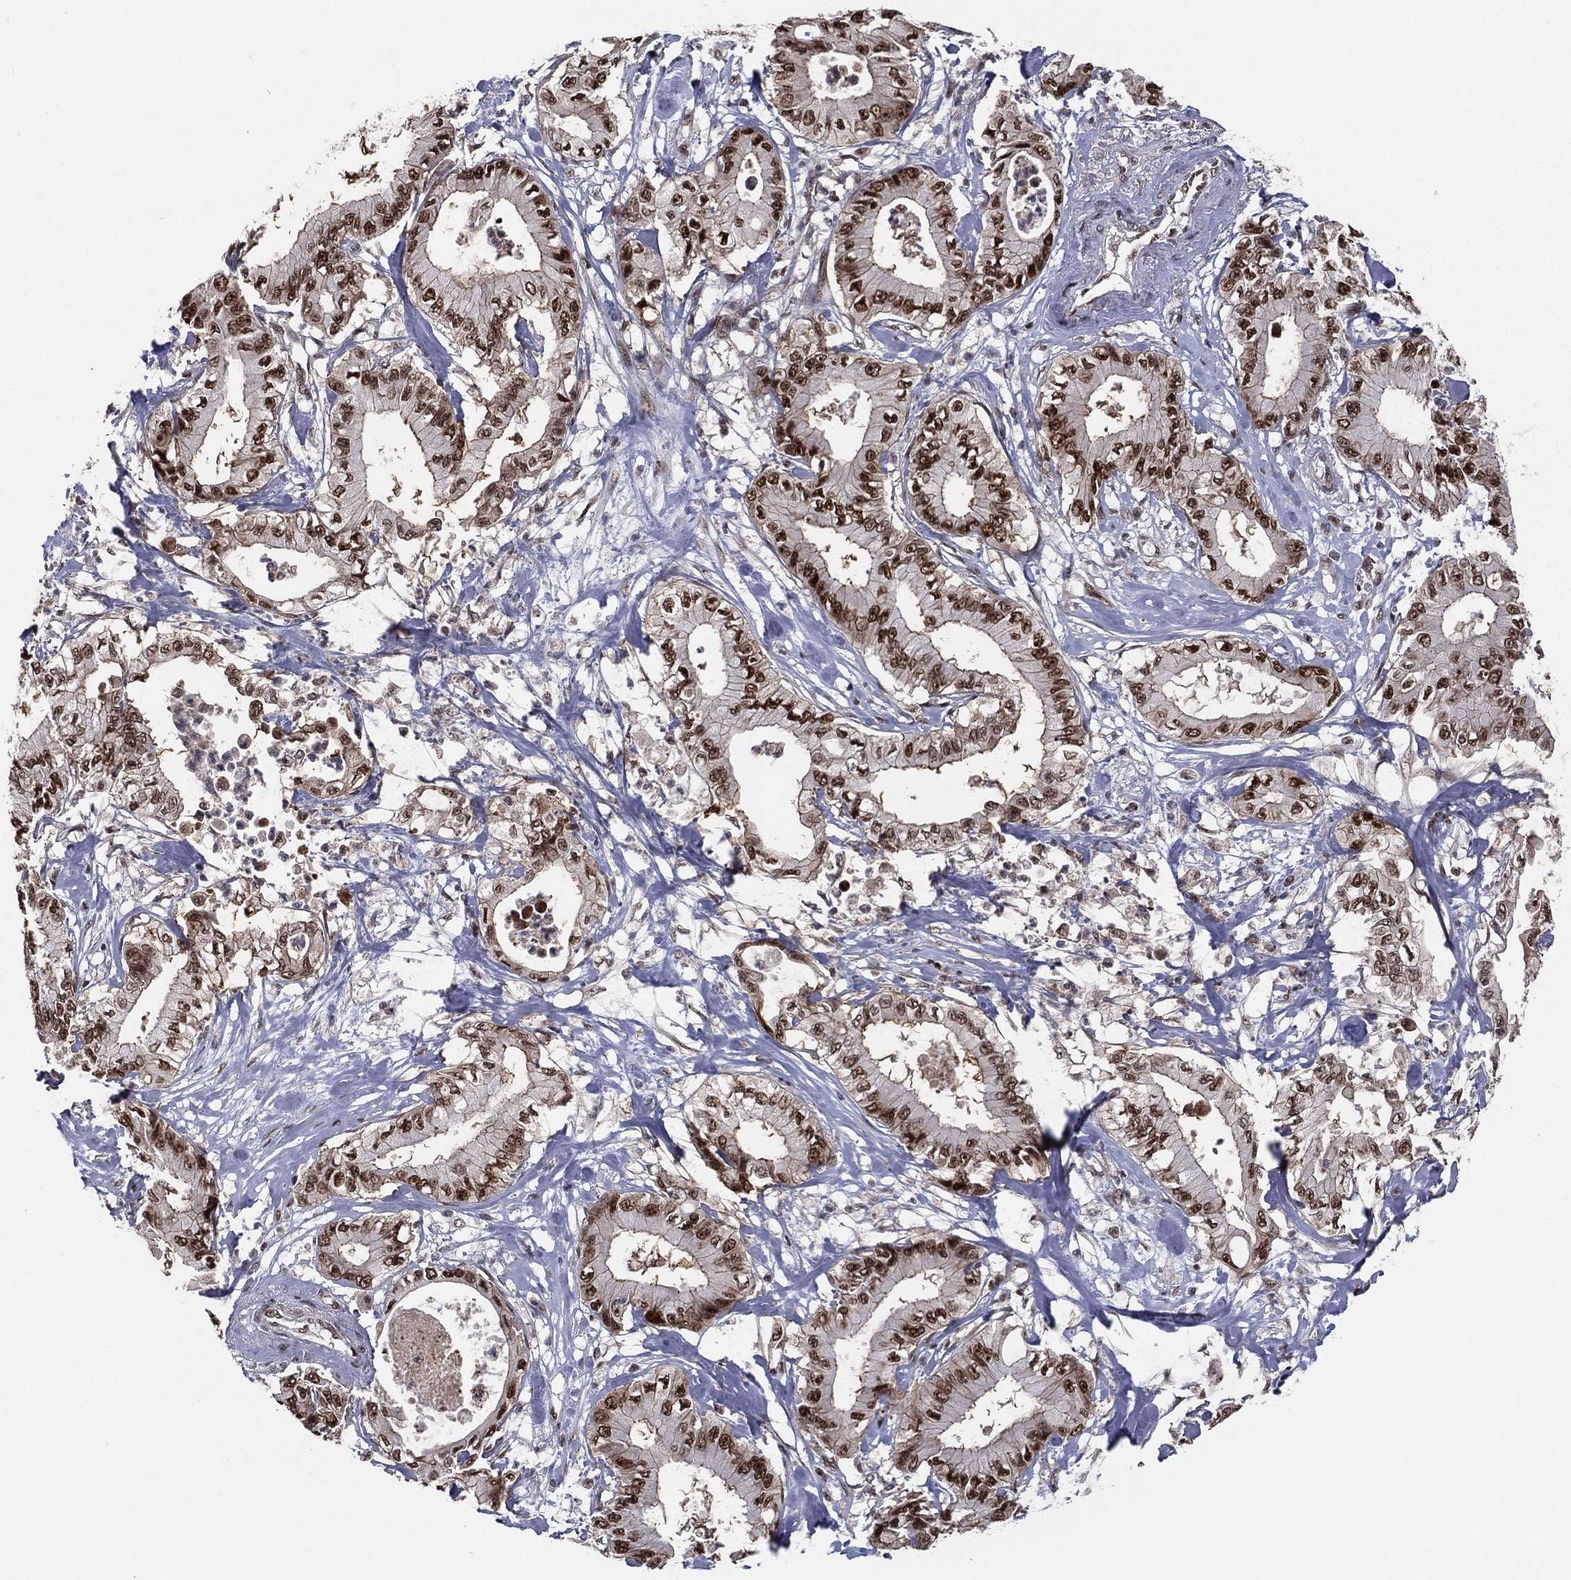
{"staining": {"intensity": "strong", "quantity": "25%-75%", "location": "nuclear"}, "tissue": "pancreatic cancer", "cell_type": "Tumor cells", "image_type": "cancer", "snomed": [{"axis": "morphology", "description": "Adenocarcinoma, NOS"}, {"axis": "topography", "description": "Pancreas"}], "caption": "DAB (3,3'-diaminobenzidine) immunohistochemical staining of human pancreatic cancer reveals strong nuclear protein positivity in approximately 25%-75% of tumor cells.", "gene": "GPALPP1", "patient": {"sex": "male", "age": 71}}